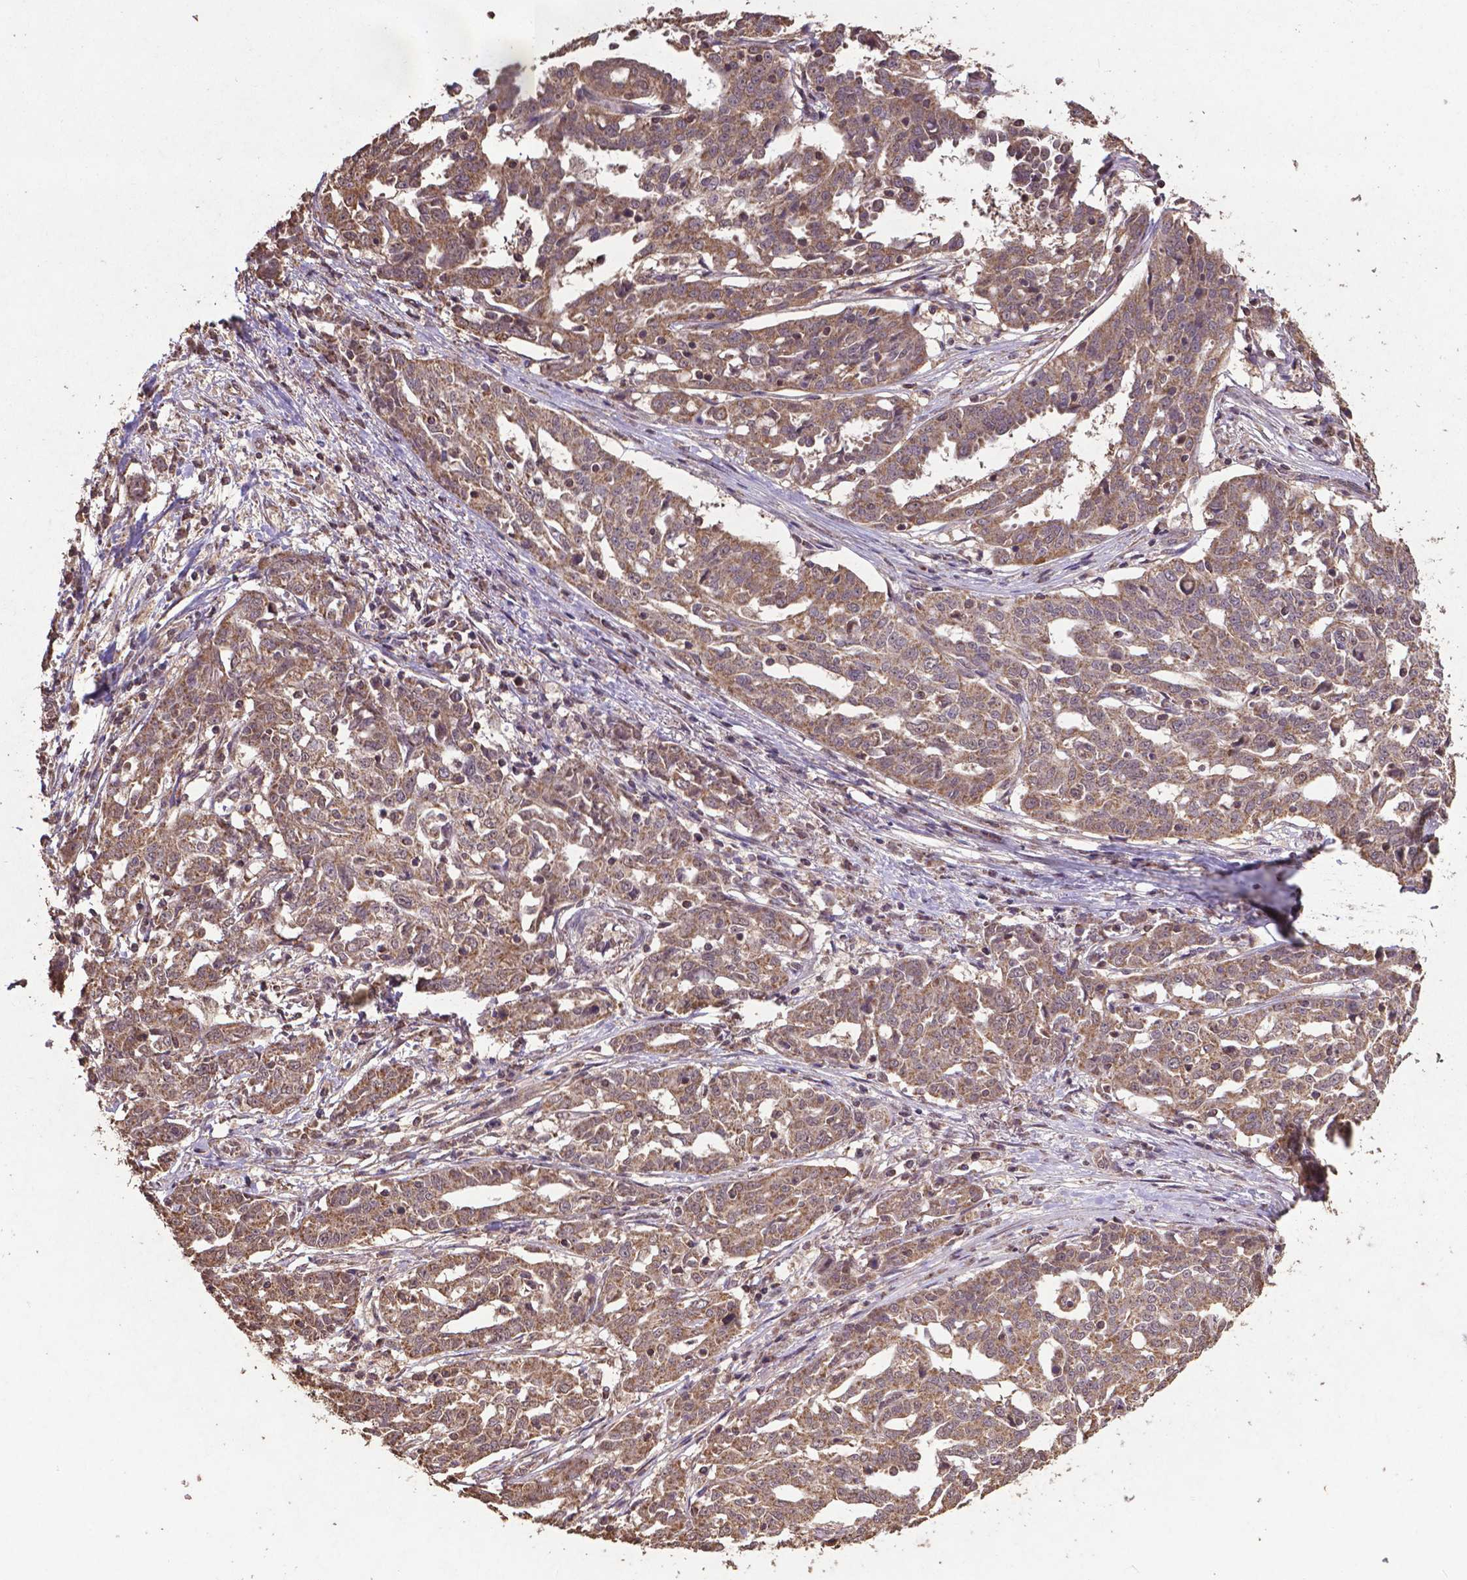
{"staining": {"intensity": "moderate", "quantity": ">75%", "location": "cytoplasmic/membranous"}, "tissue": "ovarian cancer", "cell_type": "Tumor cells", "image_type": "cancer", "snomed": [{"axis": "morphology", "description": "Cystadenocarcinoma, serous, NOS"}, {"axis": "topography", "description": "Ovary"}], "caption": "The photomicrograph displays a brown stain indicating the presence of a protein in the cytoplasmic/membranous of tumor cells in ovarian cancer.", "gene": "DCAF1", "patient": {"sex": "female", "age": 67}}